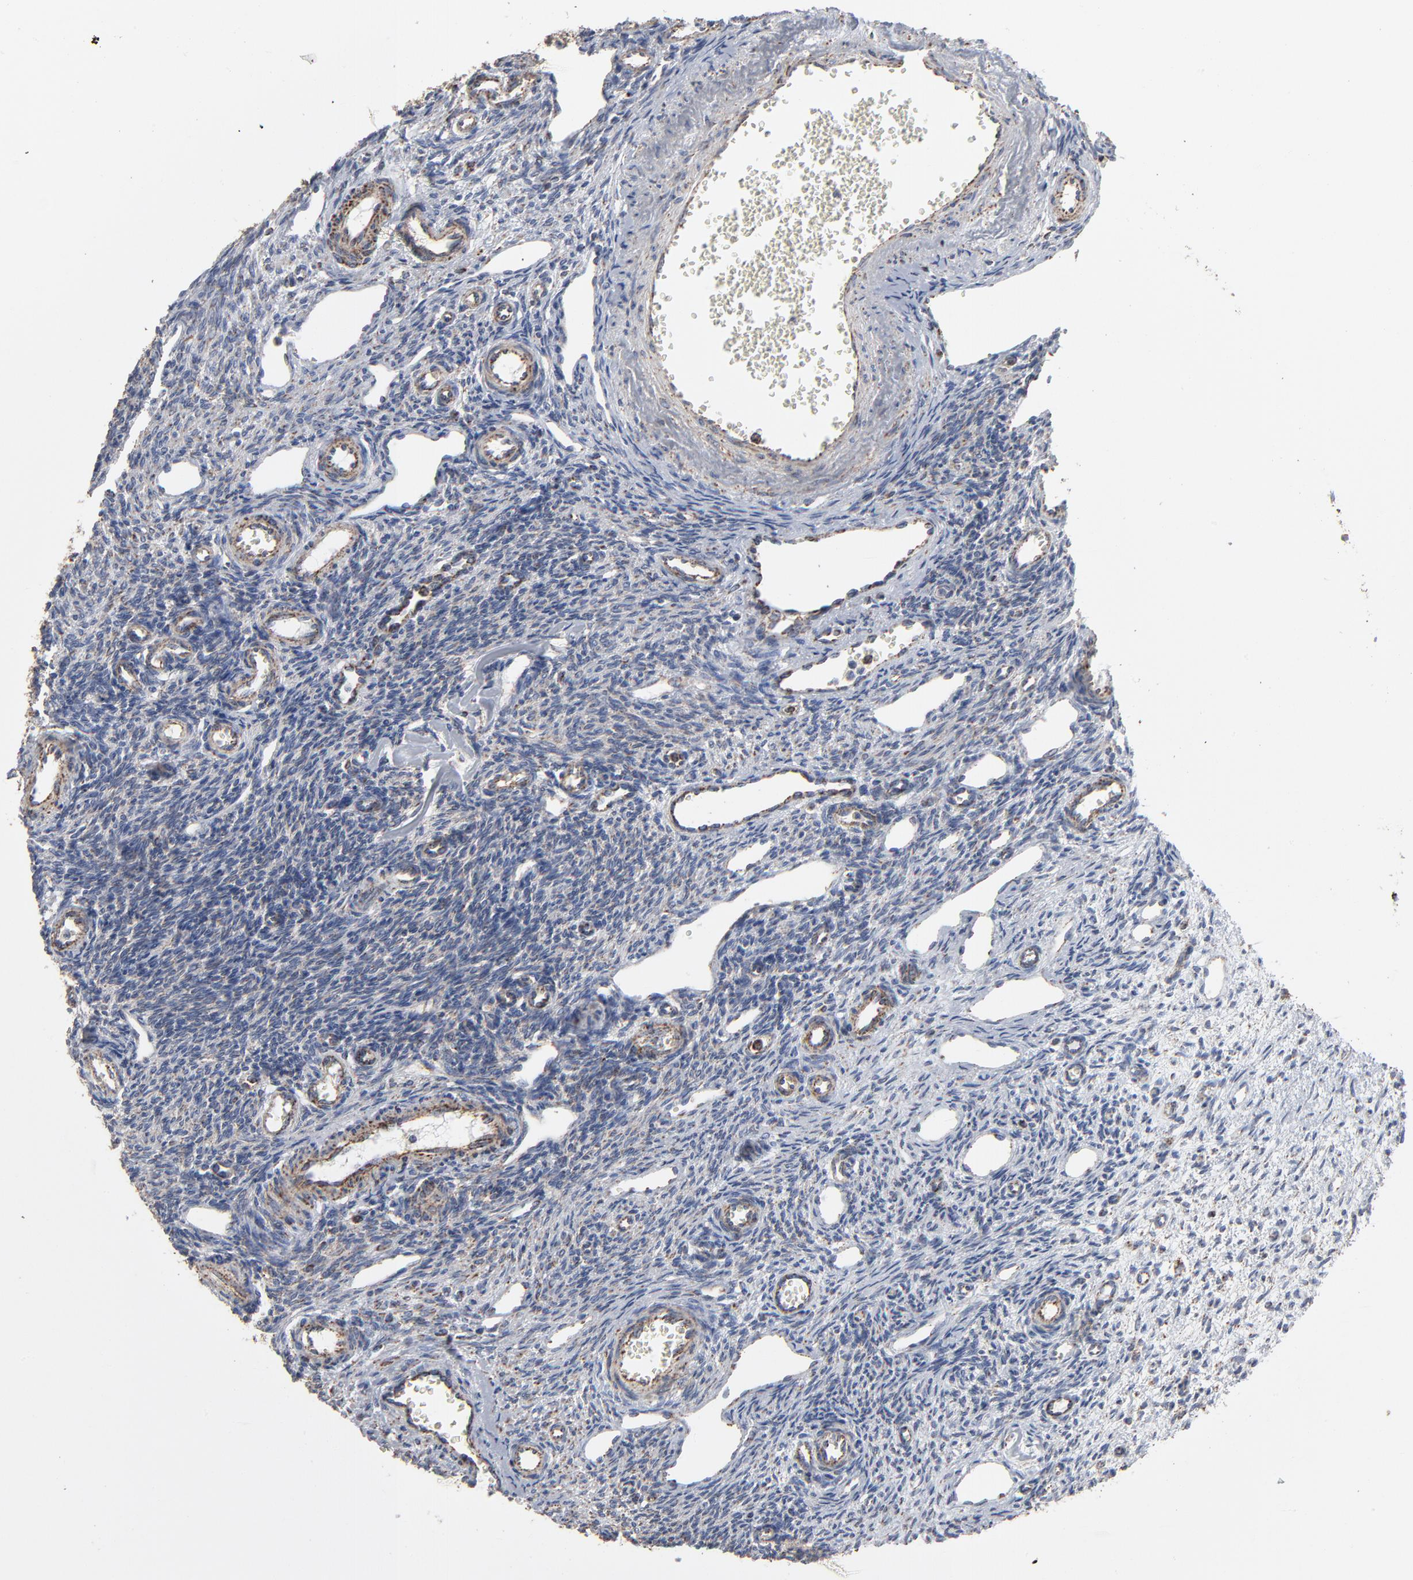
{"staining": {"intensity": "weak", "quantity": "25%-75%", "location": "cytoplasmic/membranous"}, "tissue": "ovary", "cell_type": "Ovarian stroma cells", "image_type": "normal", "snomed": [{"axis": "morphology", "description": "Normal tissue, NOS"}, {"axis": "topography", "description": "Ovary"}], "caption": "Ovarian stroma cells exhibit low levels of weak cytoplasmic/membranous expression in about 25%-75% of cells in unremarkable ovary.", "gene": "UQCRC1", "patient": {"sex": "female", "age": 33}}